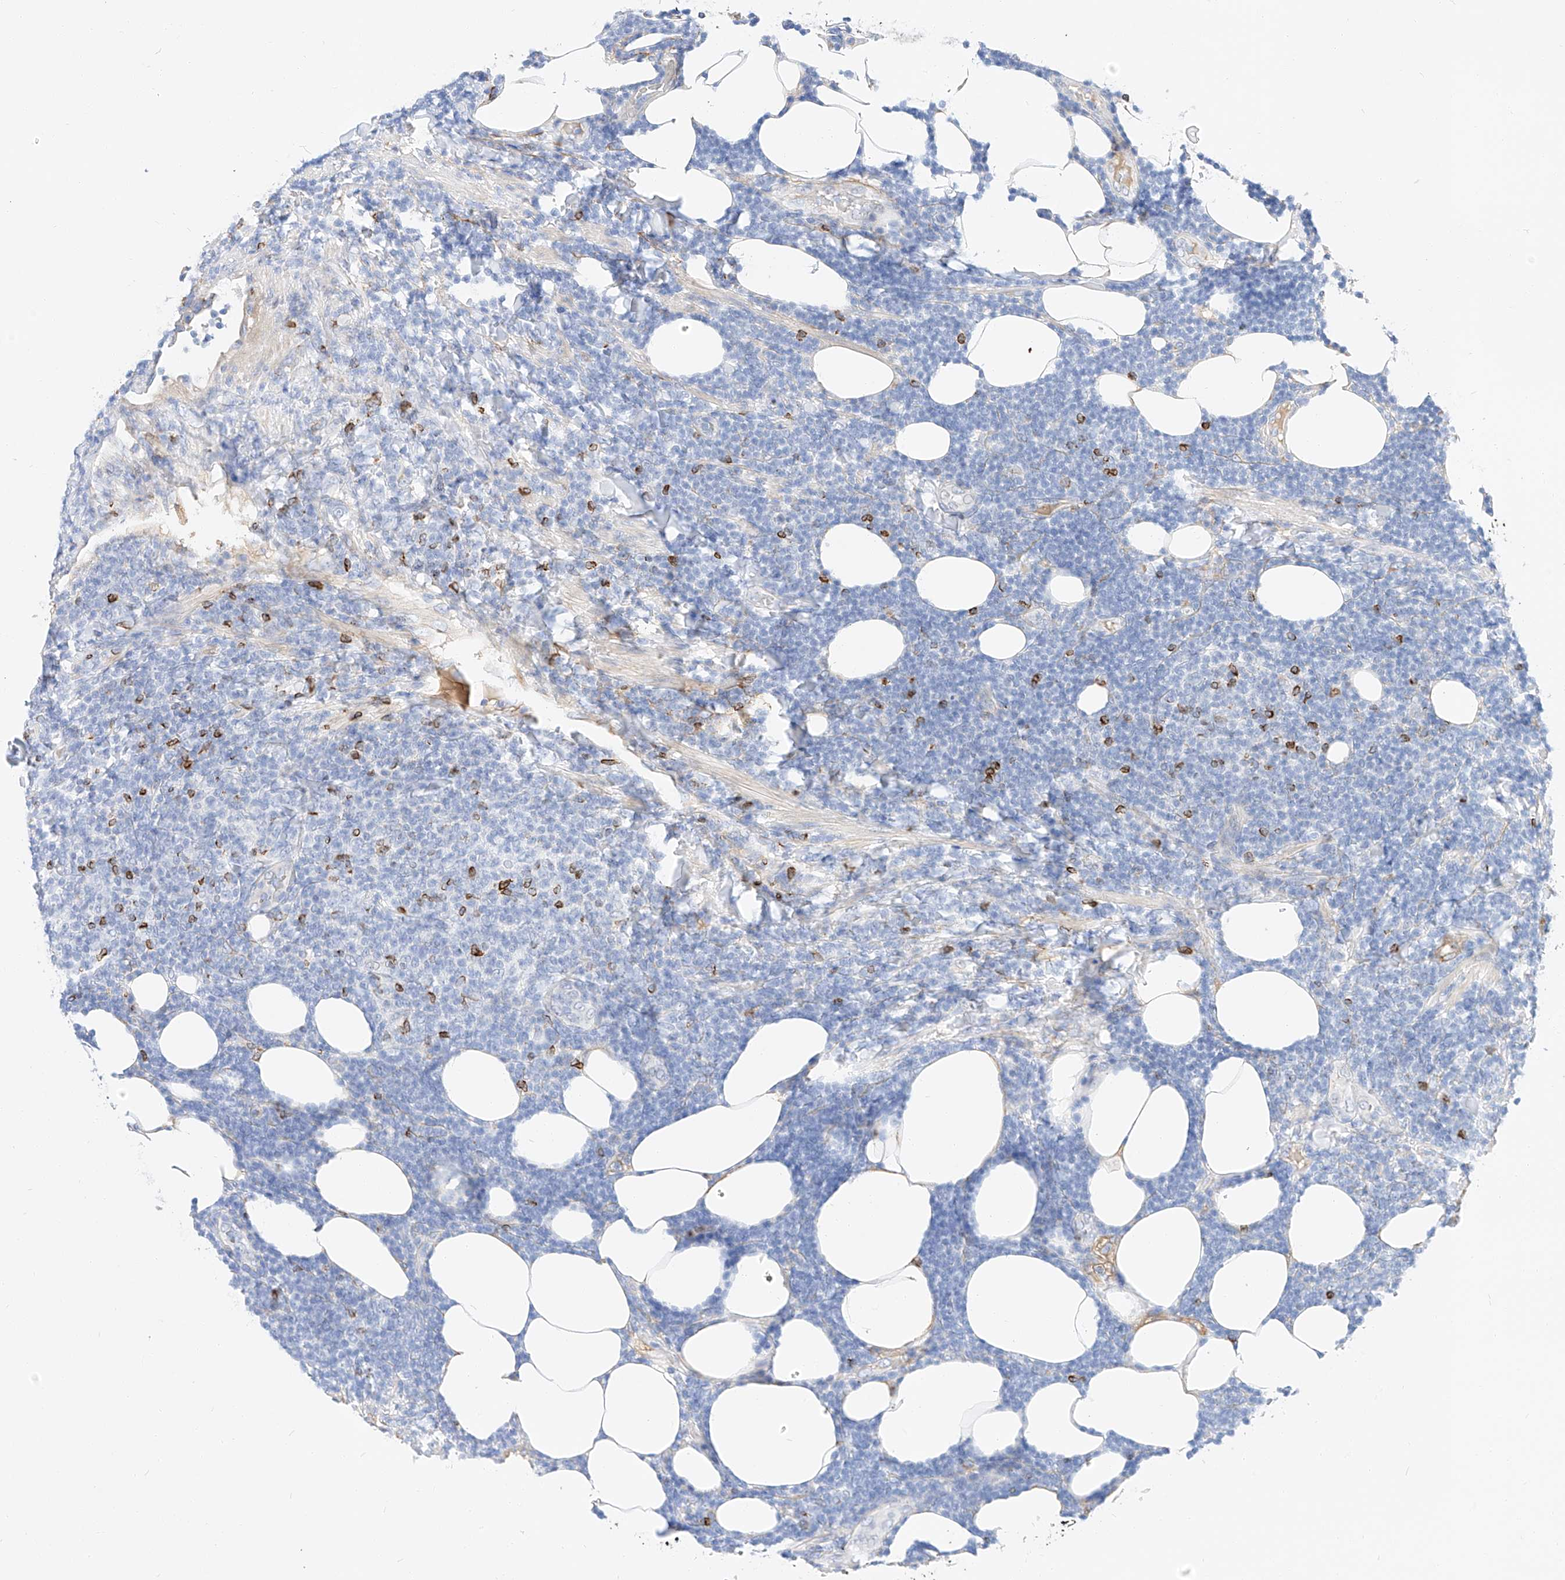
{"staining": {"intensity": "negative", "quantity": "none", "location": "none"}, "tissue": "lymphoma", "cell_type": "Tumor cells", "image_type": "cancer", "snomed": [{"axis": "morphology", "description": "Malignant lymphoma, non-Hodgkin's type, Low grade"}, {"axis": "topography", "description": "Lymph node"}], "caption": "Immunohistochemistry micrograph of neoplastic tissue: human low-grade malignant lymphoma, non-Hodgkin's type stained with DAB exhibits no significant protein staining in tumor cells.", "gene": "MAP7", "patient": {"sex": "male", "age": 66}}